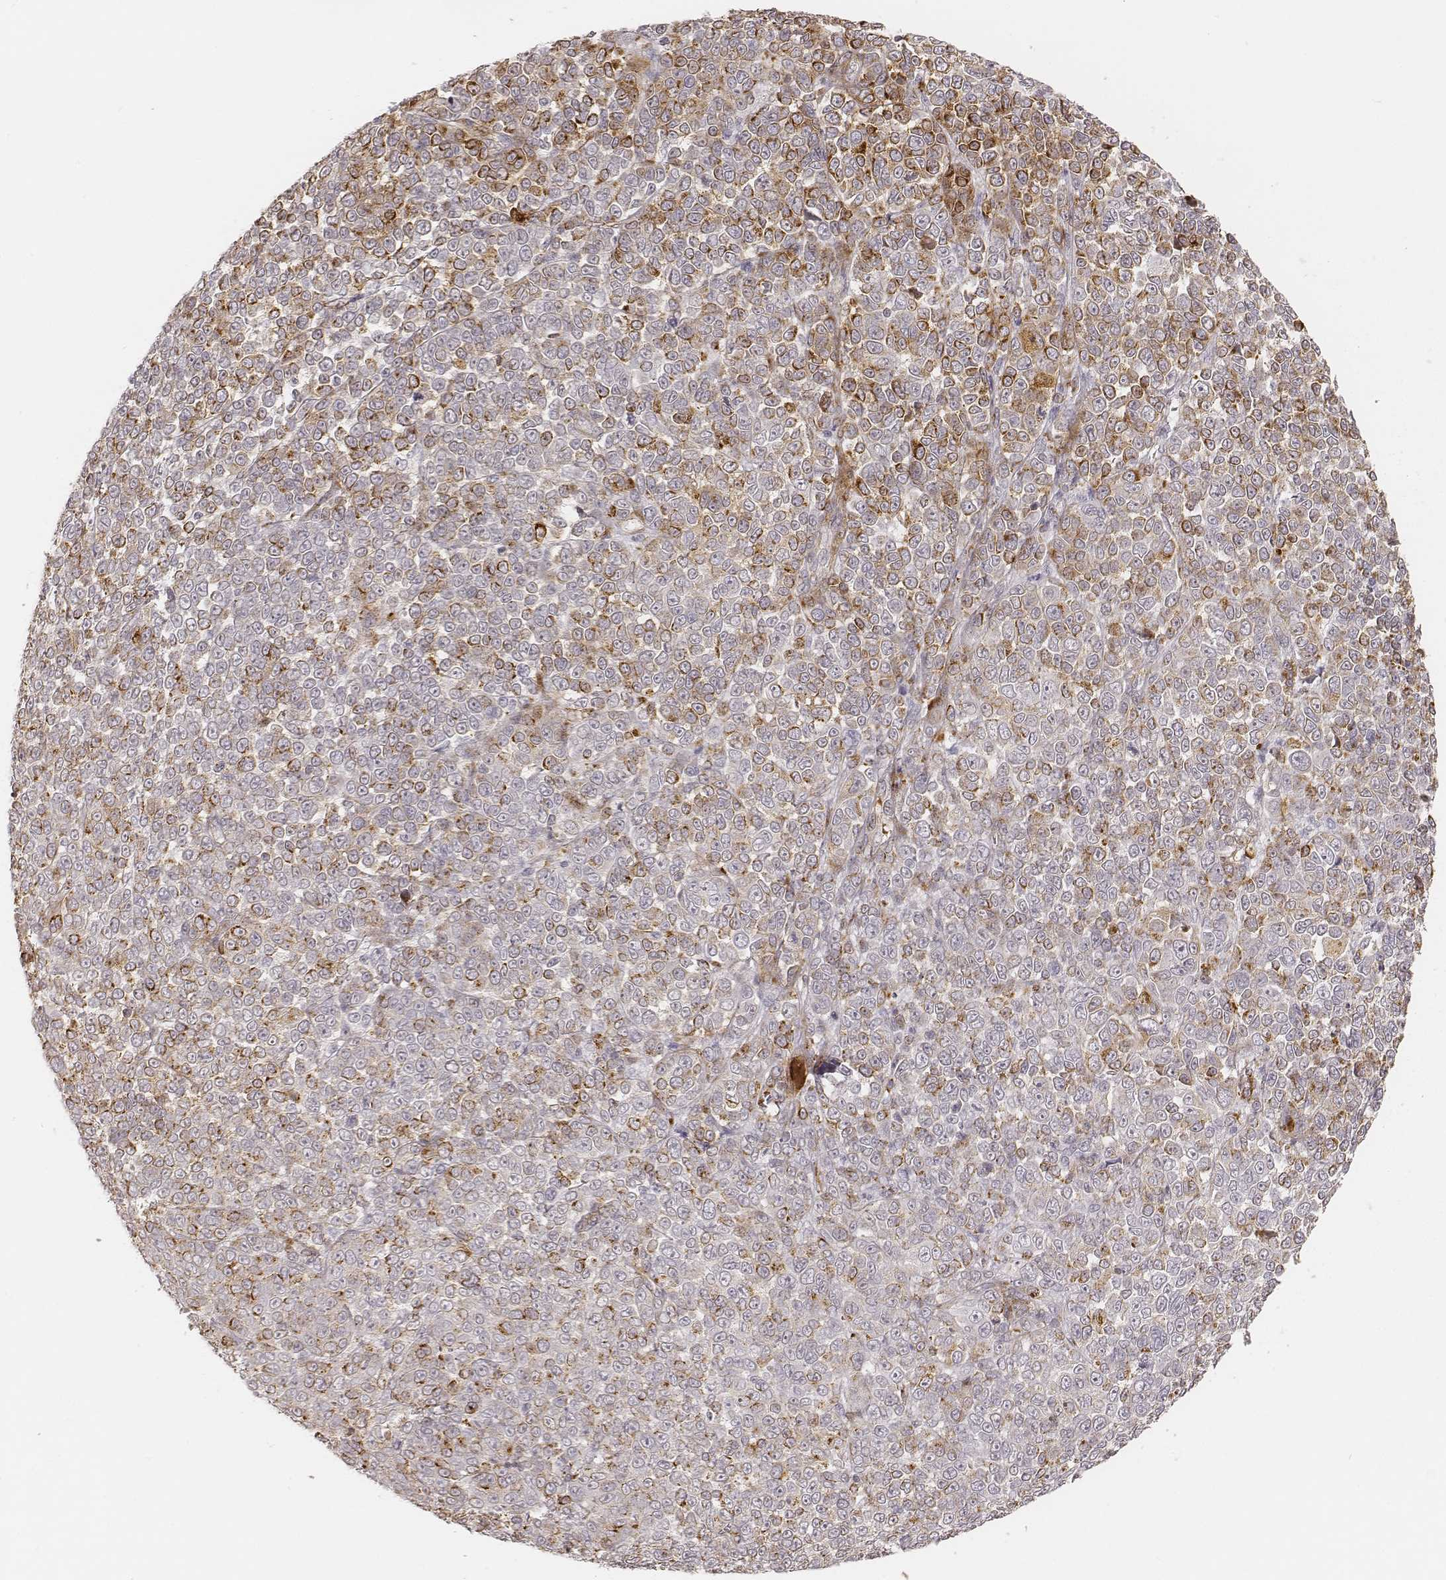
{"staining": {"intensity": "moderate", "quantity": "25%-75%", "location": "cytoplasmic/membranous"}, "tissue": "melanoma", "cell_type": "Tumor cells", "image_type": "cancer", "snomed": [{"axis": "morphology", "description": "Malignant melanoma, NOS"}, {"axis": "topography", "description": "Skin"}], "caption": "The histopathology image displays staining of melanoma, revealing moderate cytoplasmic/membranous protein staining (brown color) within tumor cells.", "gene": "GORASP2", "patient": {"sex": "female", "age": 95}}